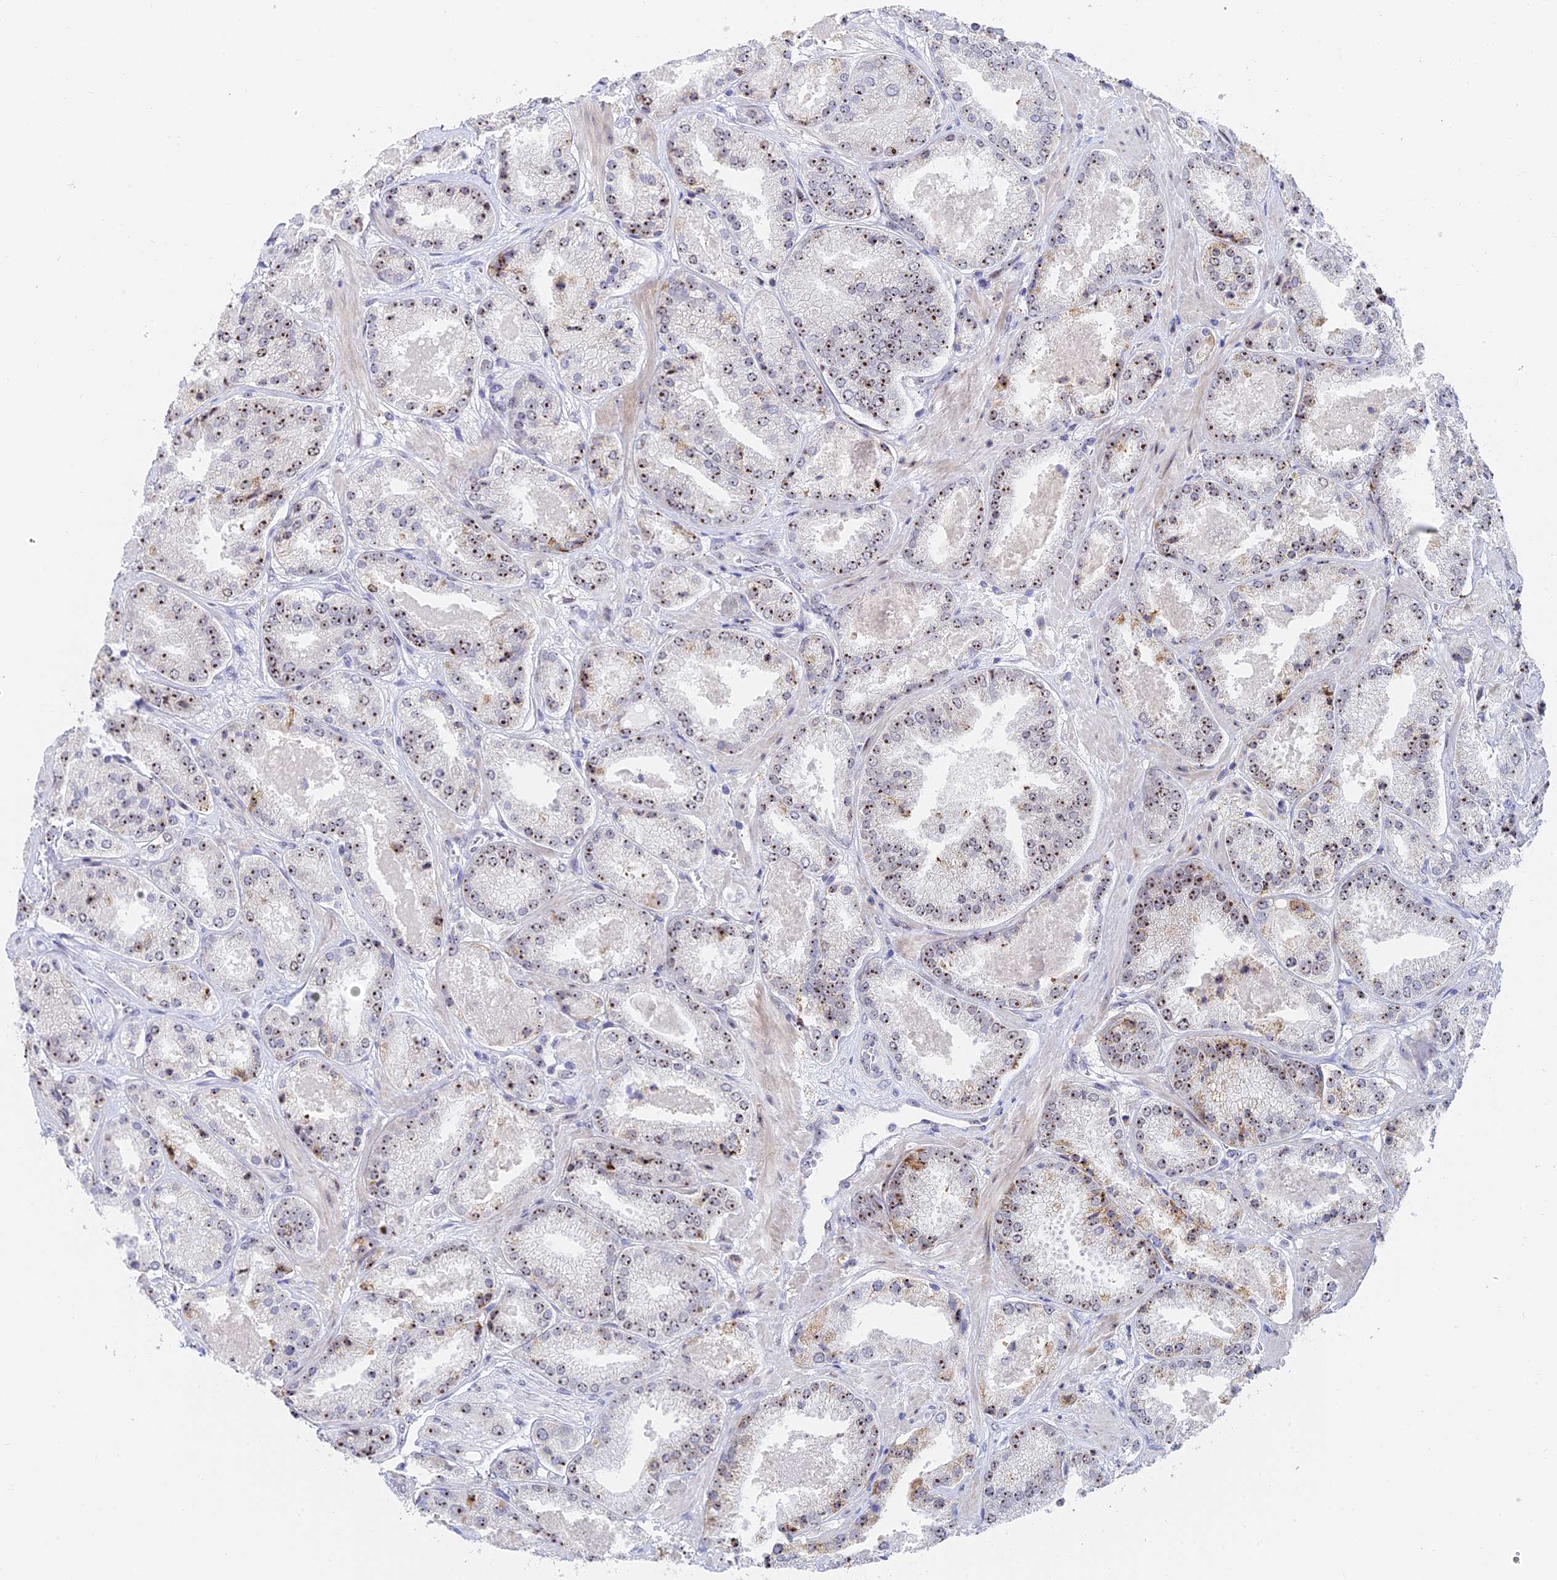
{"staining": {"intensity": "moderate", "quantity": ">75%", "location": "nuclear"}, "tissue": "prostate cancer", "cell_type": "Tumor cells", "image_type": "cancer", "snomed": [{"axis": "morphology", "description": "Adenocarcinoma, High grade"}, {"axis": "topography", "description": "Prostate"}], "caption": "Protein analysis of prostate high-grade adenocarcinoma tissue displays moderate nuclear staining in about >75% of tumor cells. Using DAB (brown) and hematoxylin (blue) stains, captured at high magnification using brightfield microscopy.", "gene": "RSL1D1", "patient": {"sex": "male", "age": 63}}